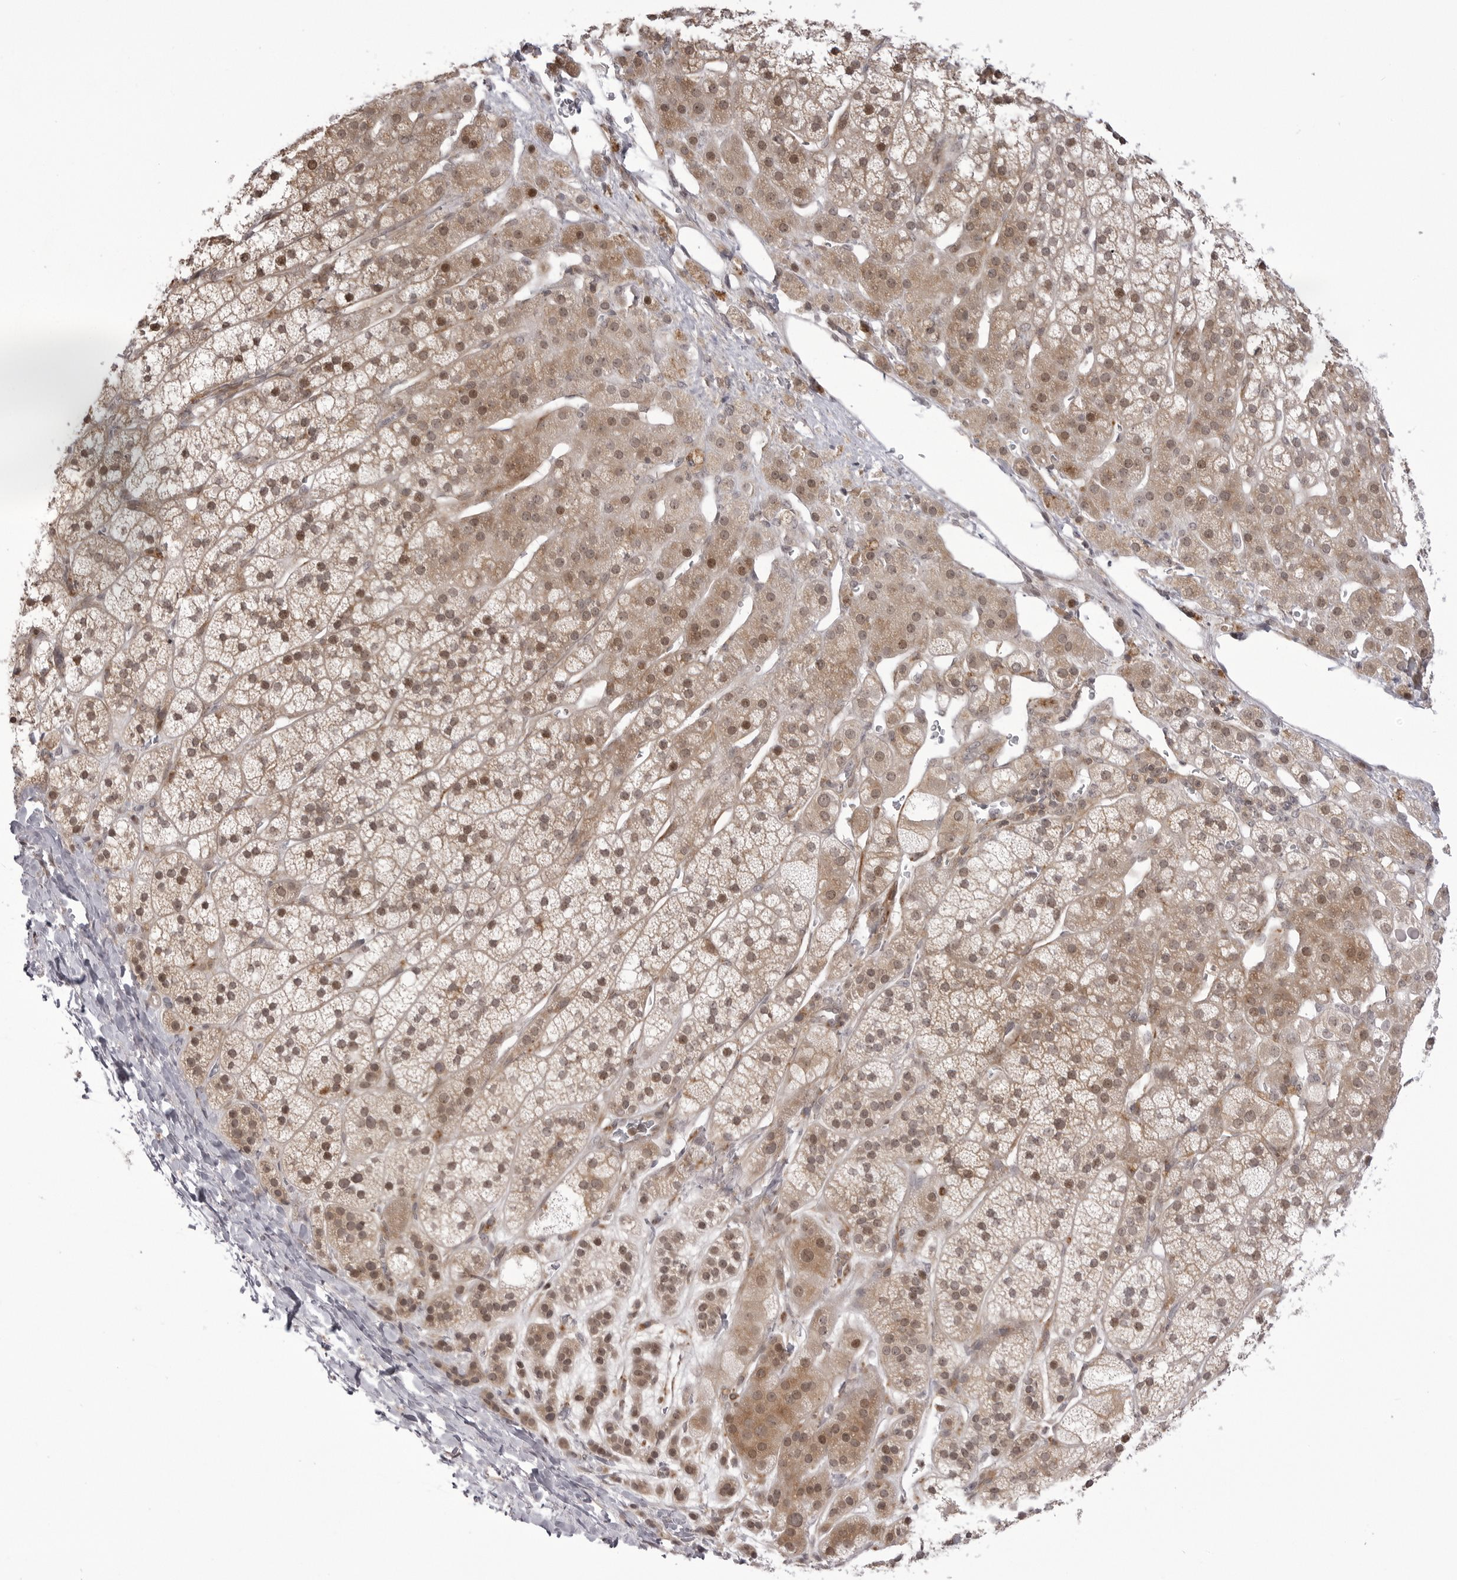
{"staining": {"intensity": "moderate", "quantity": "25%-75%", "location": "cytoplasmic/membranous,nuclear"}, "tissue": "adrenal gland", "cell_type": "Glandular cells", "image_type": "normal", "snomed": [{"axis": "morphology", "description": "Normal tissue, NOS"}, {"axis": "topography", "description": "Adrenal gland"}], "caption": "Brown immunohistochemical staining in benign adrenal gland exhibits moderate cytoplasmic/membranous,nuclear expression in approximately 25%-75% of glandular cells.", "gene": "PTK2B", "patient": {"sex": "male", "age": 56}}